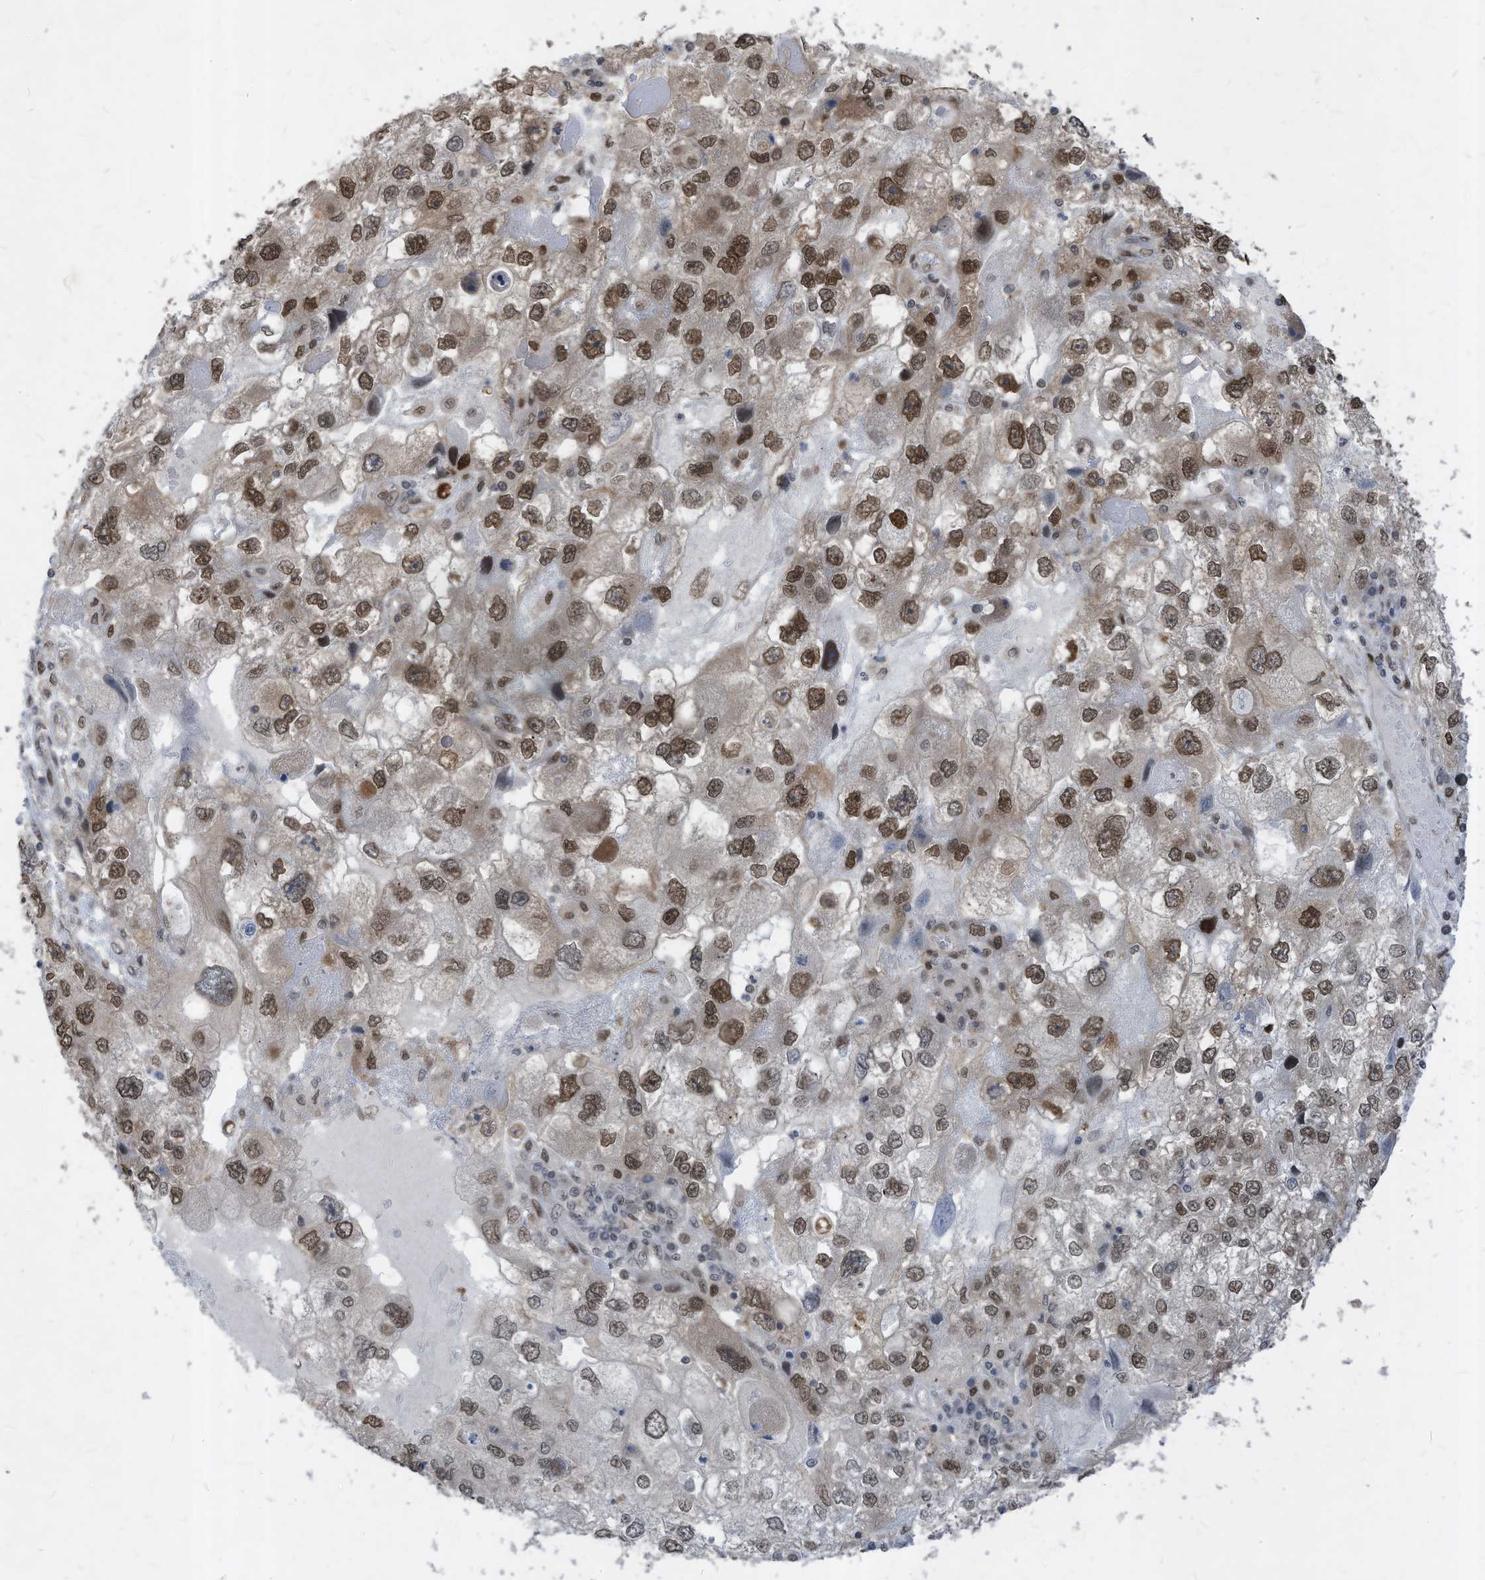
{"staining": {"intensity": "moderate", "quantity": ">75%", "location": "nuclear"}, "tissue": "endometrial cancer", "cell_type": "Tumor cells", "image_type": "cancer", "snomed": [{"axis": "morphology", "description": "Adenocarcinoma, NOS"}, {"axis": "topography", "description": "Endometrium"}], "caption": "An image showing moderate nuclear expression in approximately >75% of tumor cells in endometrial adenocarcinoma, as visualized by brown immunohistochemical staining.", "gene": "KPNB1", "patient": {"sex": "female", "age": 49}}